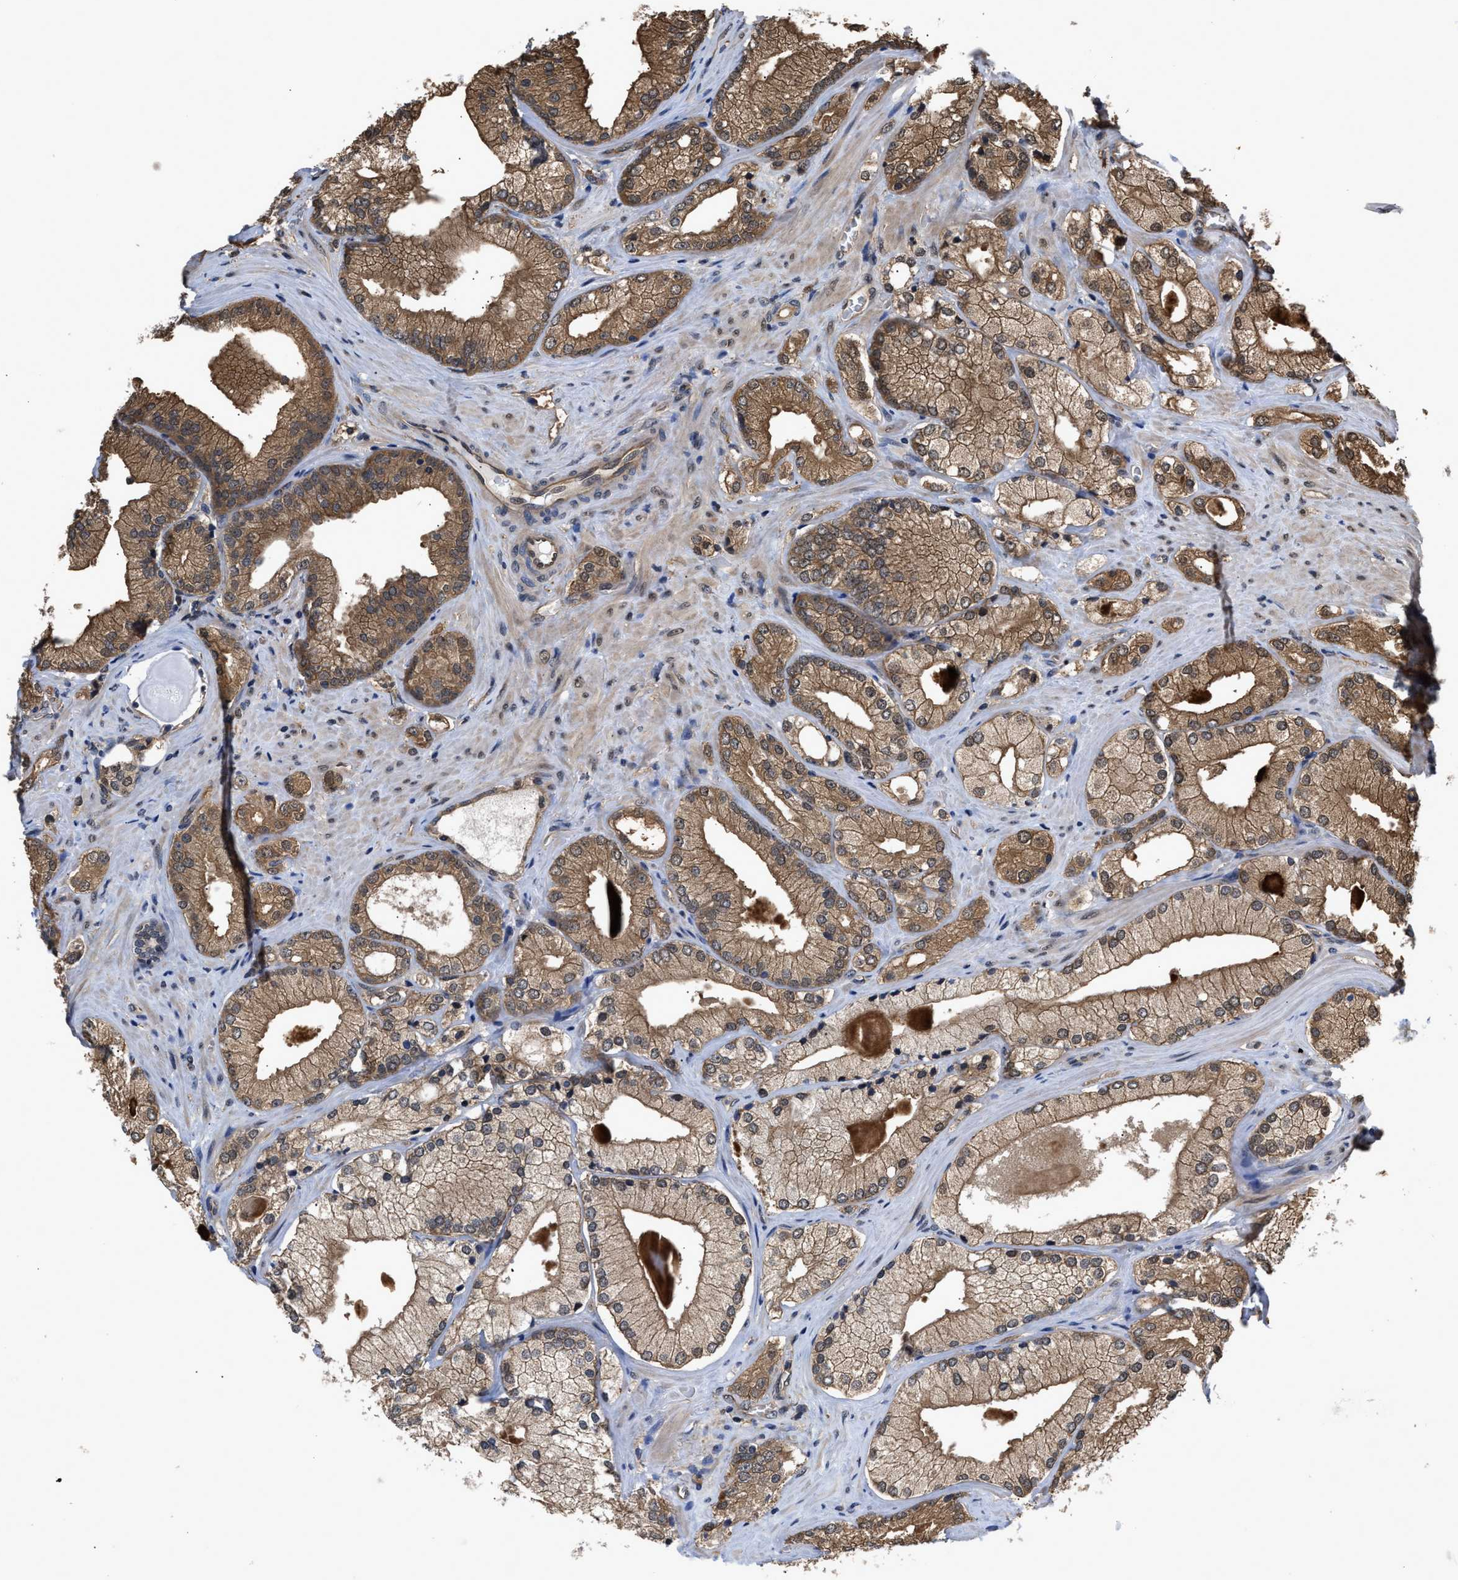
{"staining": {"intensity": "moderate", "quantity": "25%-75%", "location": "cytoplasmic/membranous"}, "tissue": "prostate cancer", "cell_type": "Tumor cells", "image_type": "cancer", "snomed": [{"axis": "morphology", "description": "Adenocarcinoma, Low grade"}, {"axis": "topography", "description": "Prostate"}], "caption": "Prostate cancer (low-grade adenocarcinoma) stained with immunohistochemistry shows moderate cytoplasmic/membranous expression in about 25%-75% of tumor cells. The protein of interest is stained brown, and the nuclei are stained in blue (DAB (3,3'-diaminobenzidine) IHC with brightfield microscopy, high magnification).", "gene": "SCAI", "patient": {"sex": "male", "age": 65}}